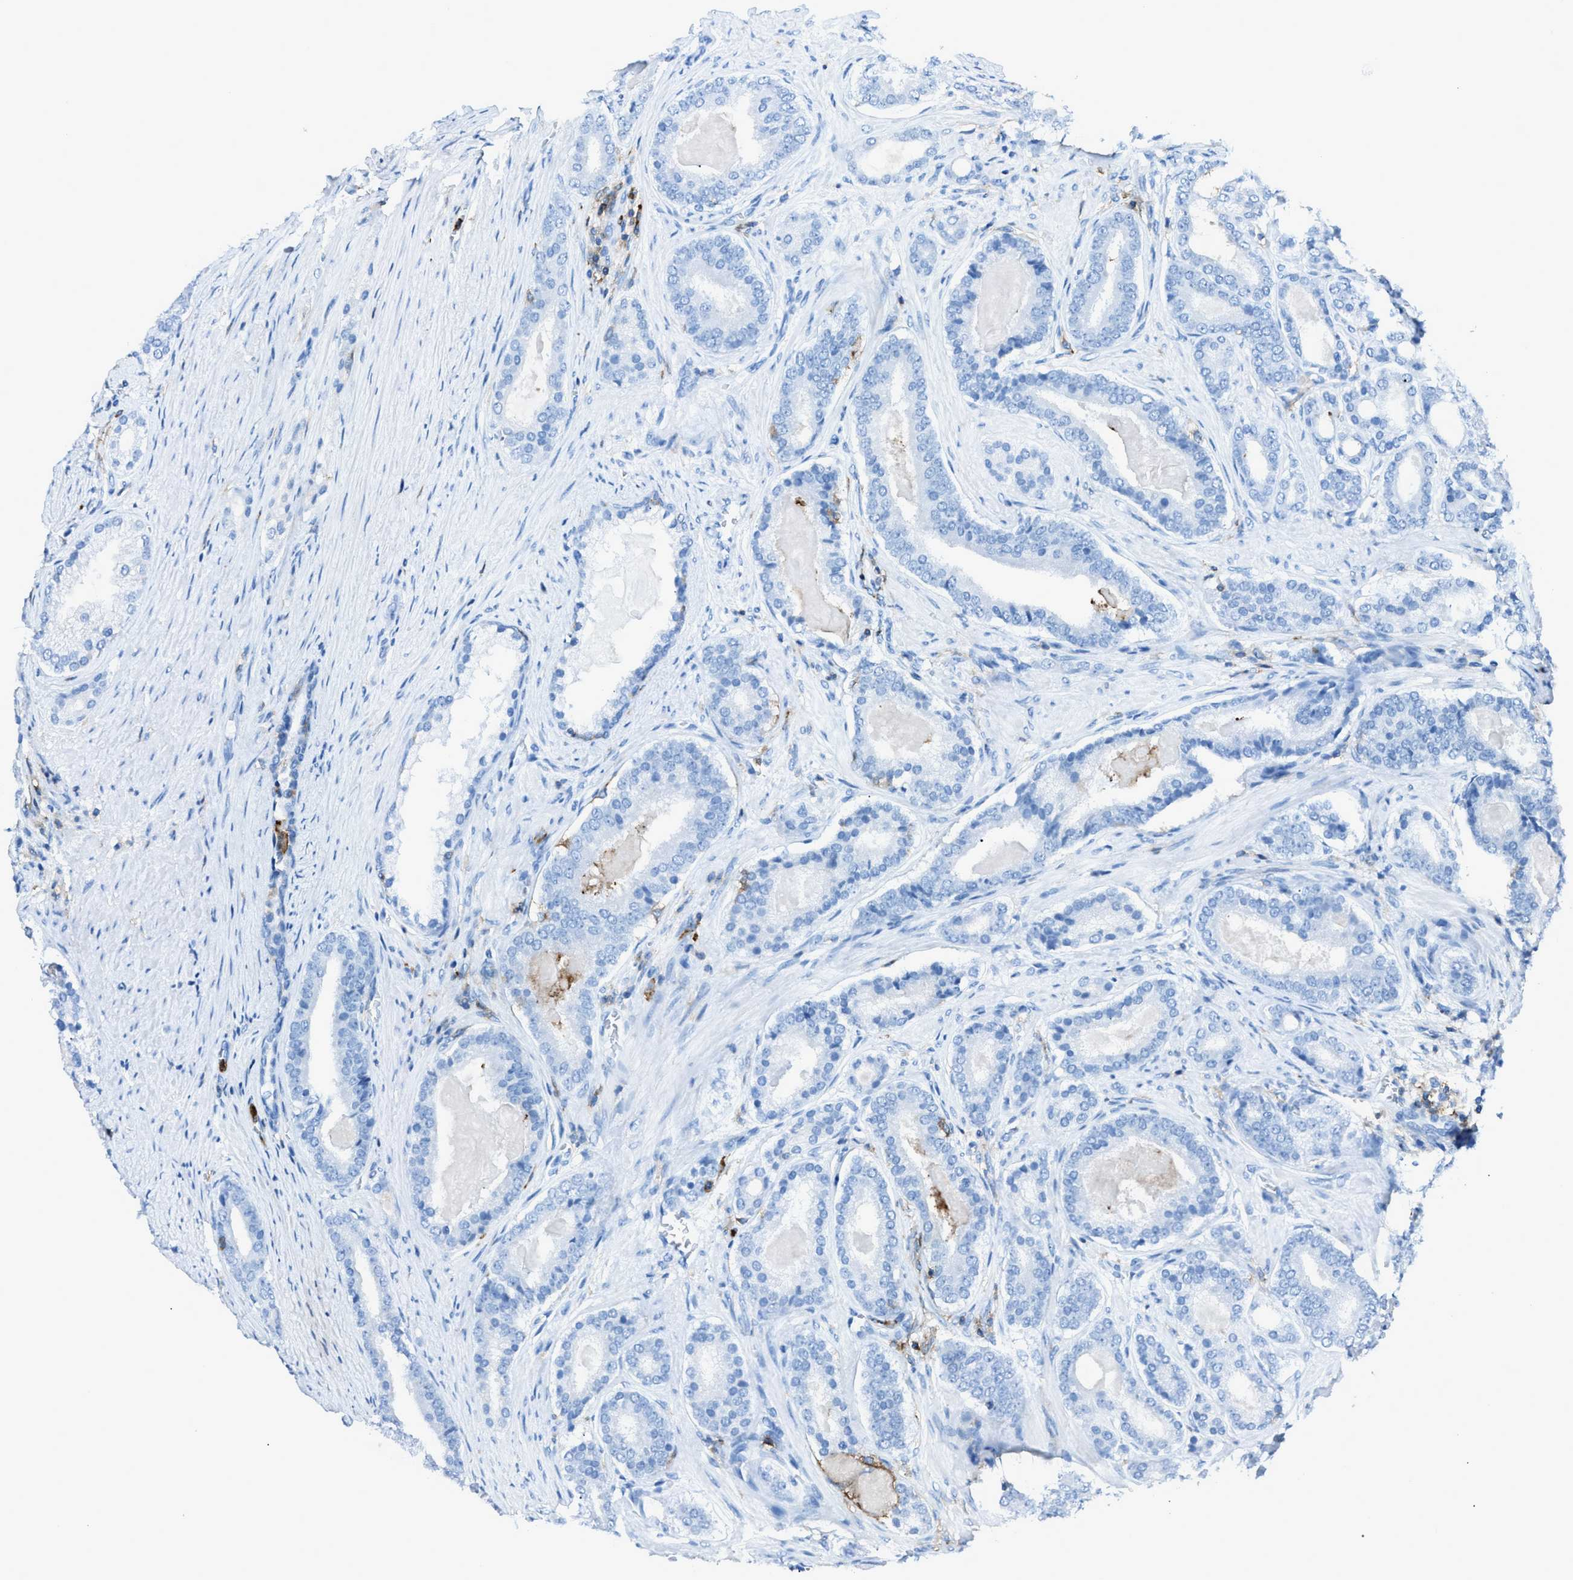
{"staining": {"intensity": "negative", "quantity": "none", "location": "none"}, "tissue": "prostate cancer", "cell_type": "Tumor cells", "image_type": "cancer", "snomed": [{"axis": "morphology", "description": "Adenocarcinoma, High grade"}, {"axis": "topography", "description": "Prostate"}], "caption": "The immunohistochemistry photomicrograph has no significant expression in tumor cells of prostate cancer (high-grade adenocarcinoma) tissue.", "gene": "ITGB2", "patient": {"sex": "male", "age": 60}}